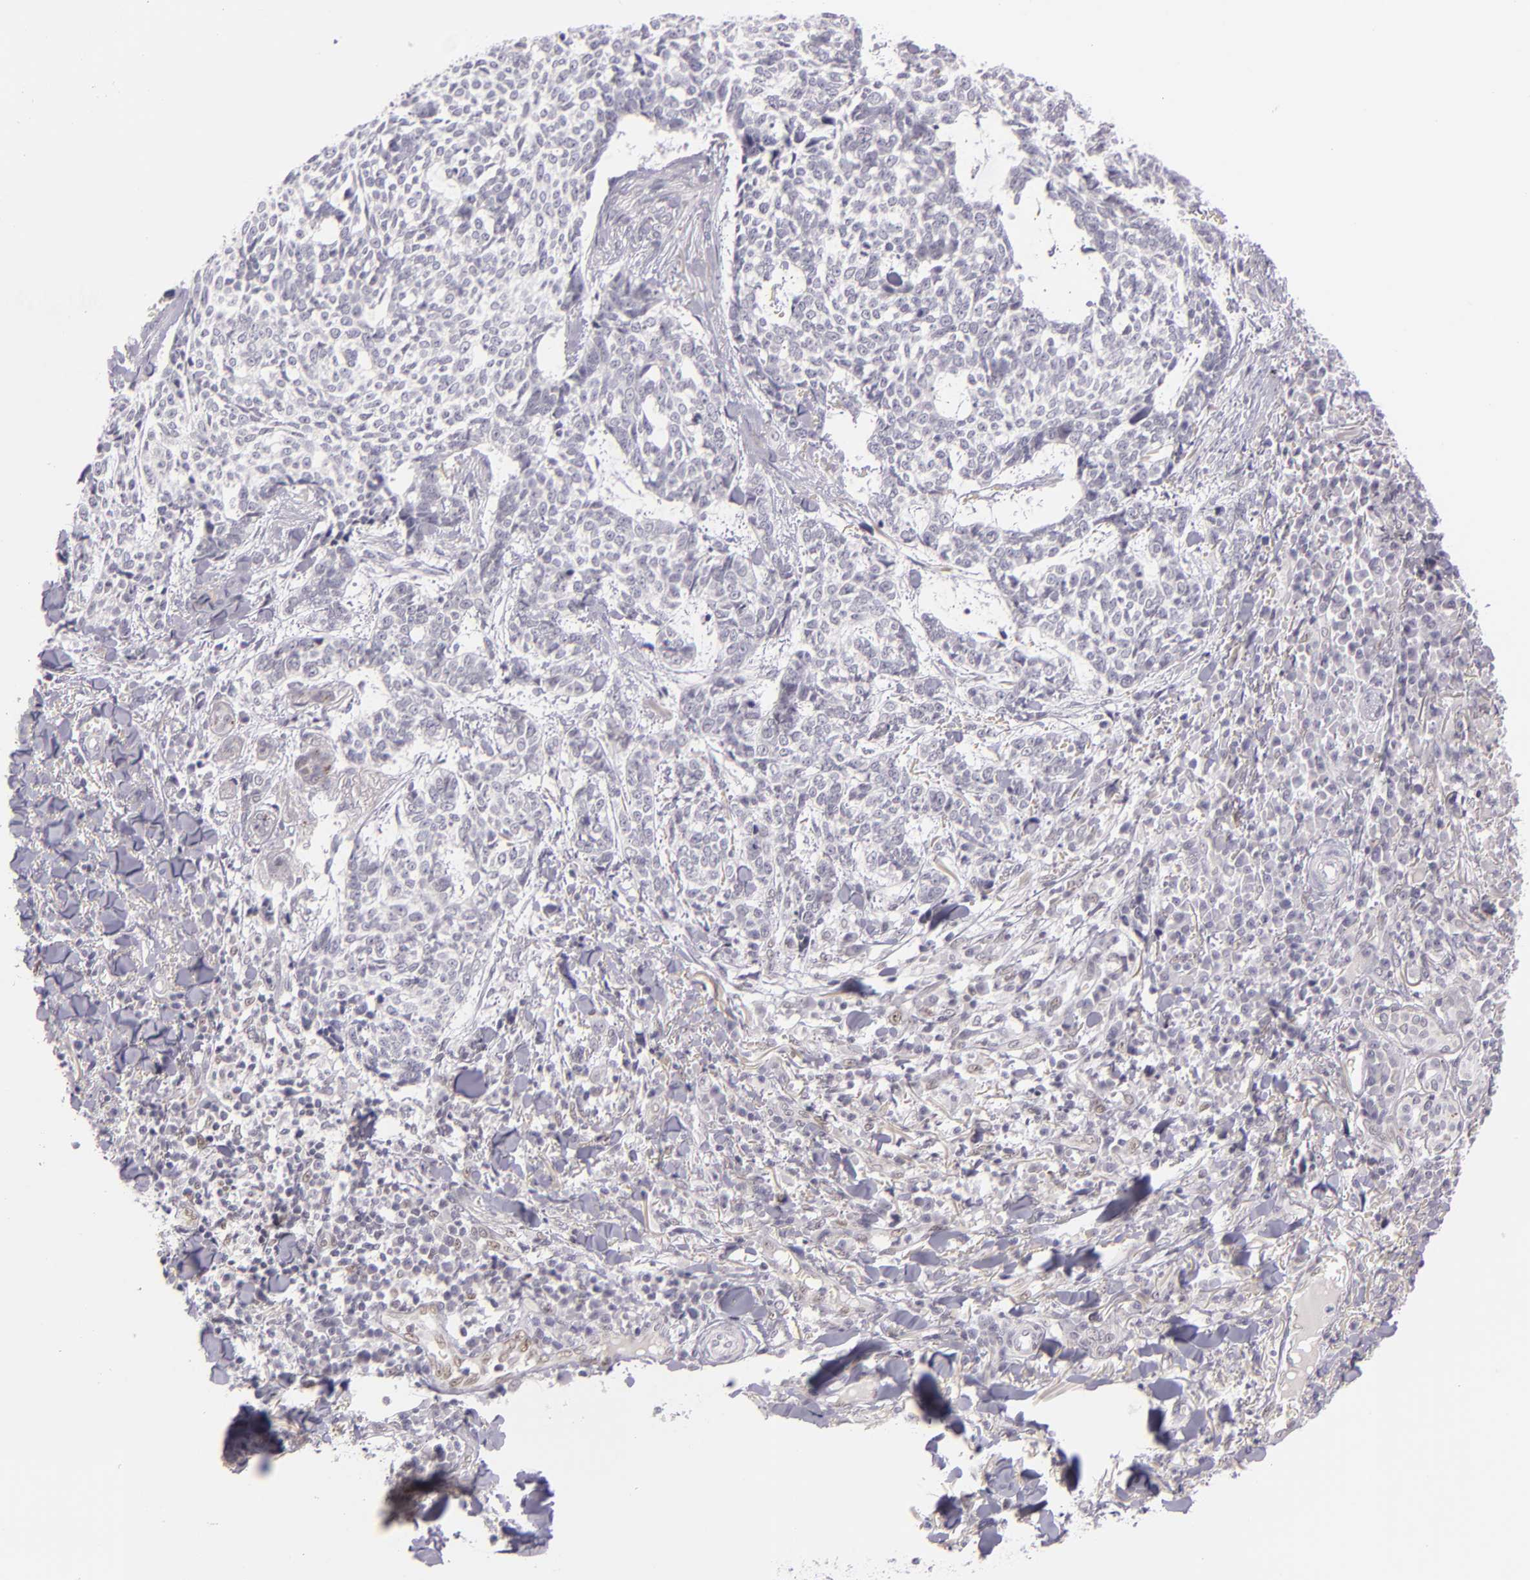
{"staining": {"intensity": "negative", "quantity": "none", "location": "none"}, "tissue": "skin cancer", "cell_type": "Tumor cells", "image_type": "cancer", "snomed": [{"axis": "morphology", "description": "Basal cell carcinoma"}, {"axis": "topography", "description": "Skin"}], "caption": "A histopathology image of human skin basal cell carcinoma is negative for staining in tumor cells.", "gene": "BCL3", "patient": {"sex": "female", "age": 89}}